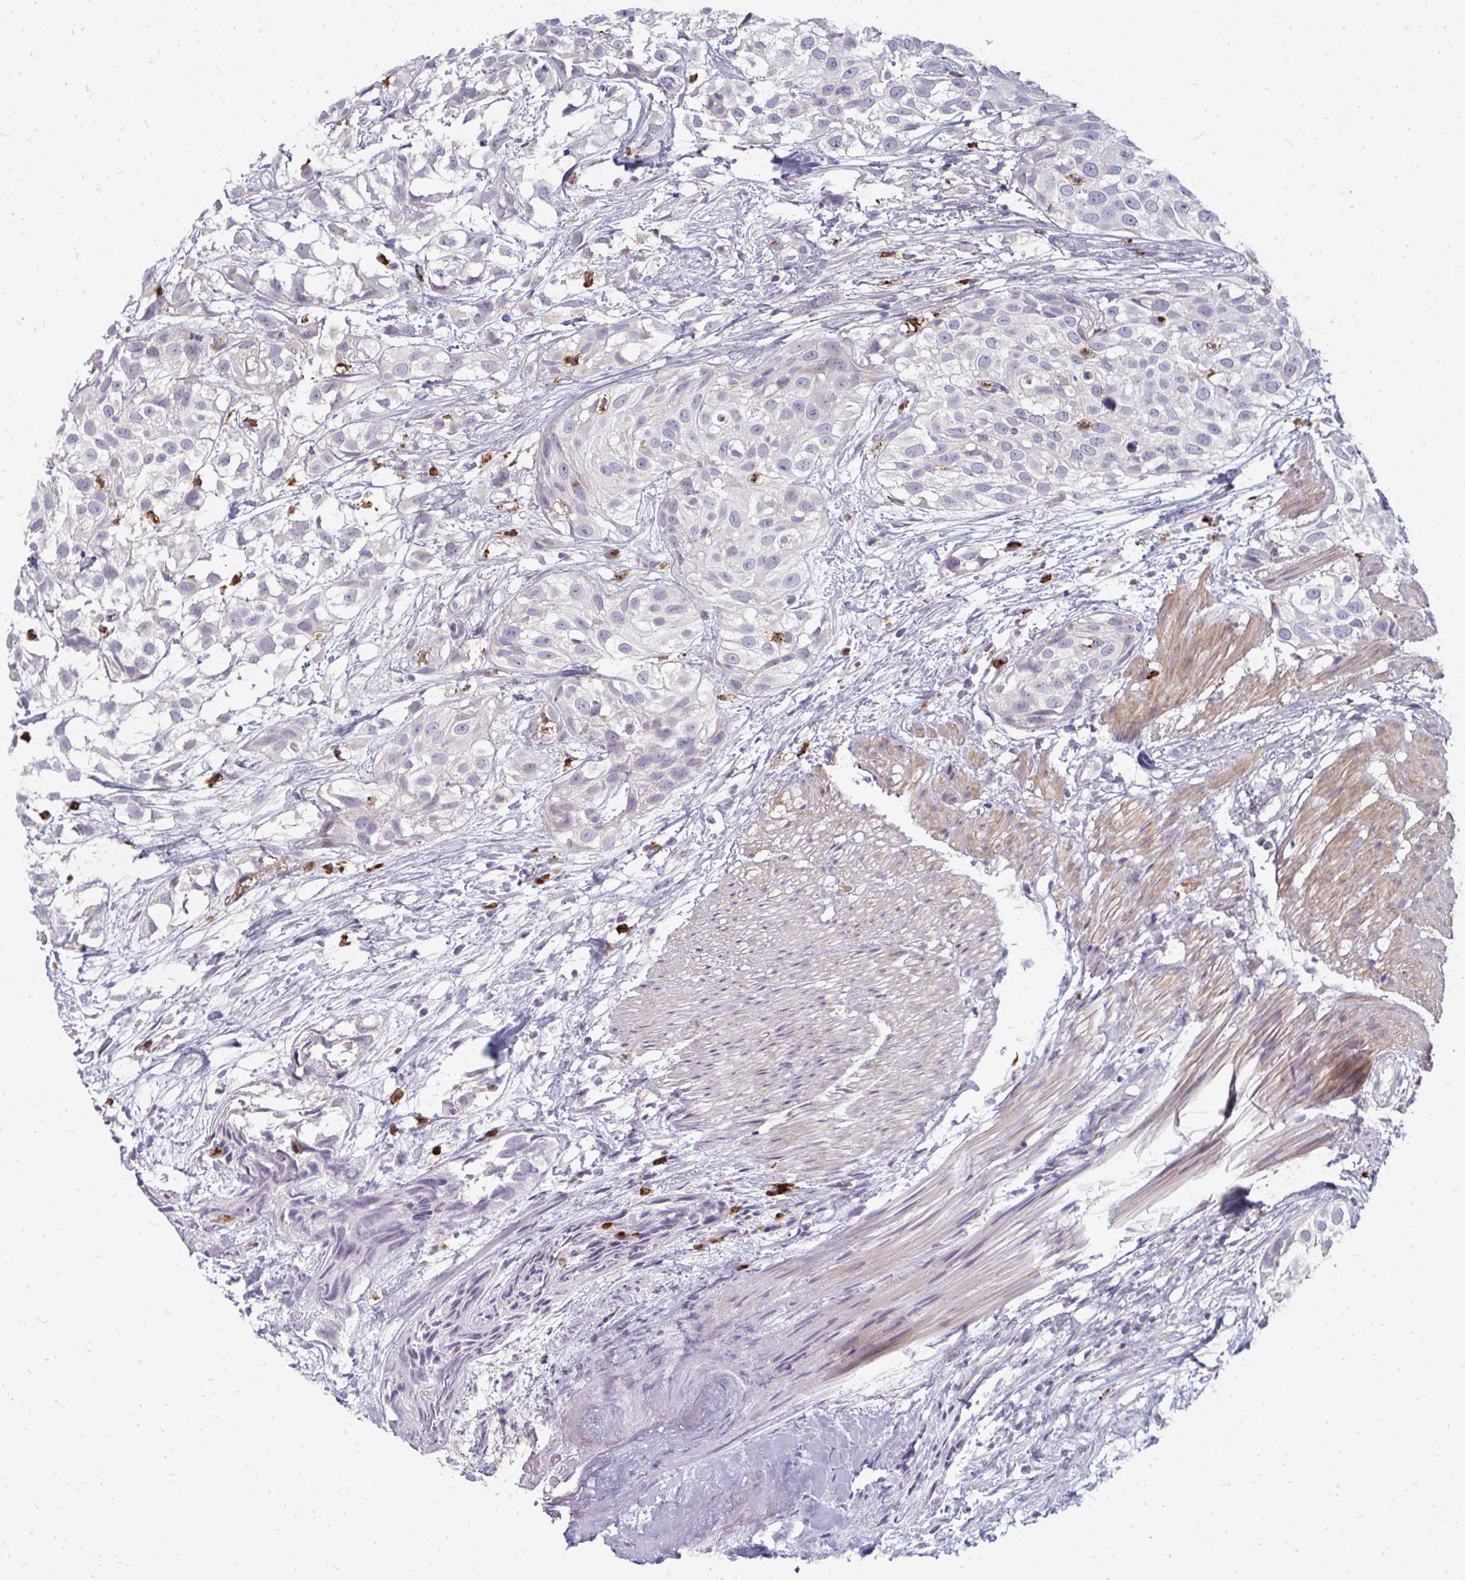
{"staining": {"intensity": "negative", "quantity": "none", "location": "none"}, "tissue": "urothelial cancer", "cell_type": "Tumor cells", "image_type": "cancer", "snomed": [{"axis": "morphology", "description": "Urothelial carcinoma, High grade"}, {"axis": "topography", "description": "Urinary bladder"}], "caption": "Protein analysis of urothelial cancer displays no significant positivity in tumor cells.", "gene": "RAB33A", "patient": {"sex": "male", "age": 56}}